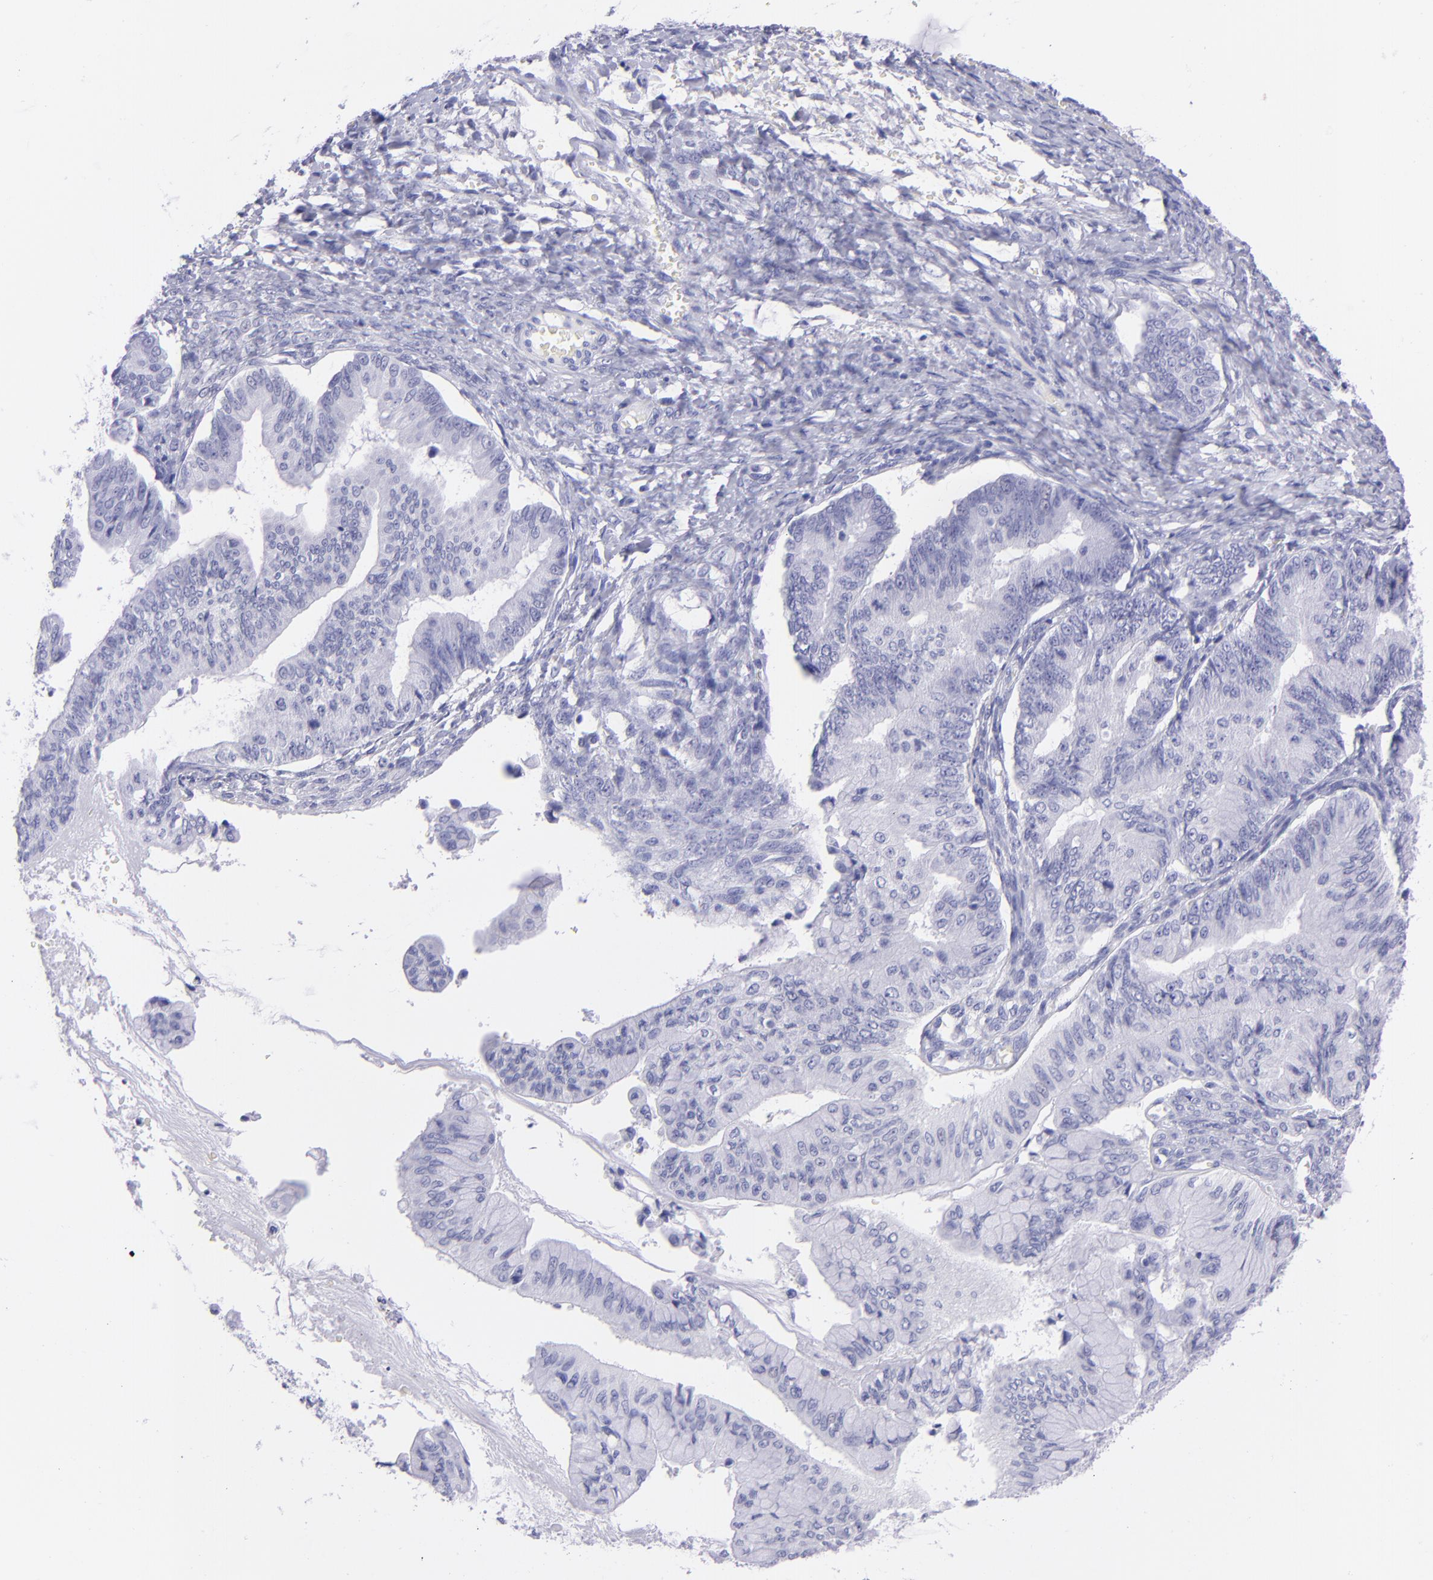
{"staining": {"intensity": "negative", "quantity": "none", "location": "none"}, "tissue": "ovarian cancer", "cell_type": "Tumor cells", "image_type": "cancer", "snomed": [{"axis": "morphology", "description": "Cystadenocarcinoma, mucinous, NOS"}, {"axis": "topography", "description": "Ovary"}], "caption": "This image is of ovarian cancer (mucinous cystadenocarcinoma) stained with IHC to label a protein in brown with the nuclei are counter-stained blue. There is no expression in tumor cells.", "gene": "PIP", "patient": {"sex": "female", "age": 36}}